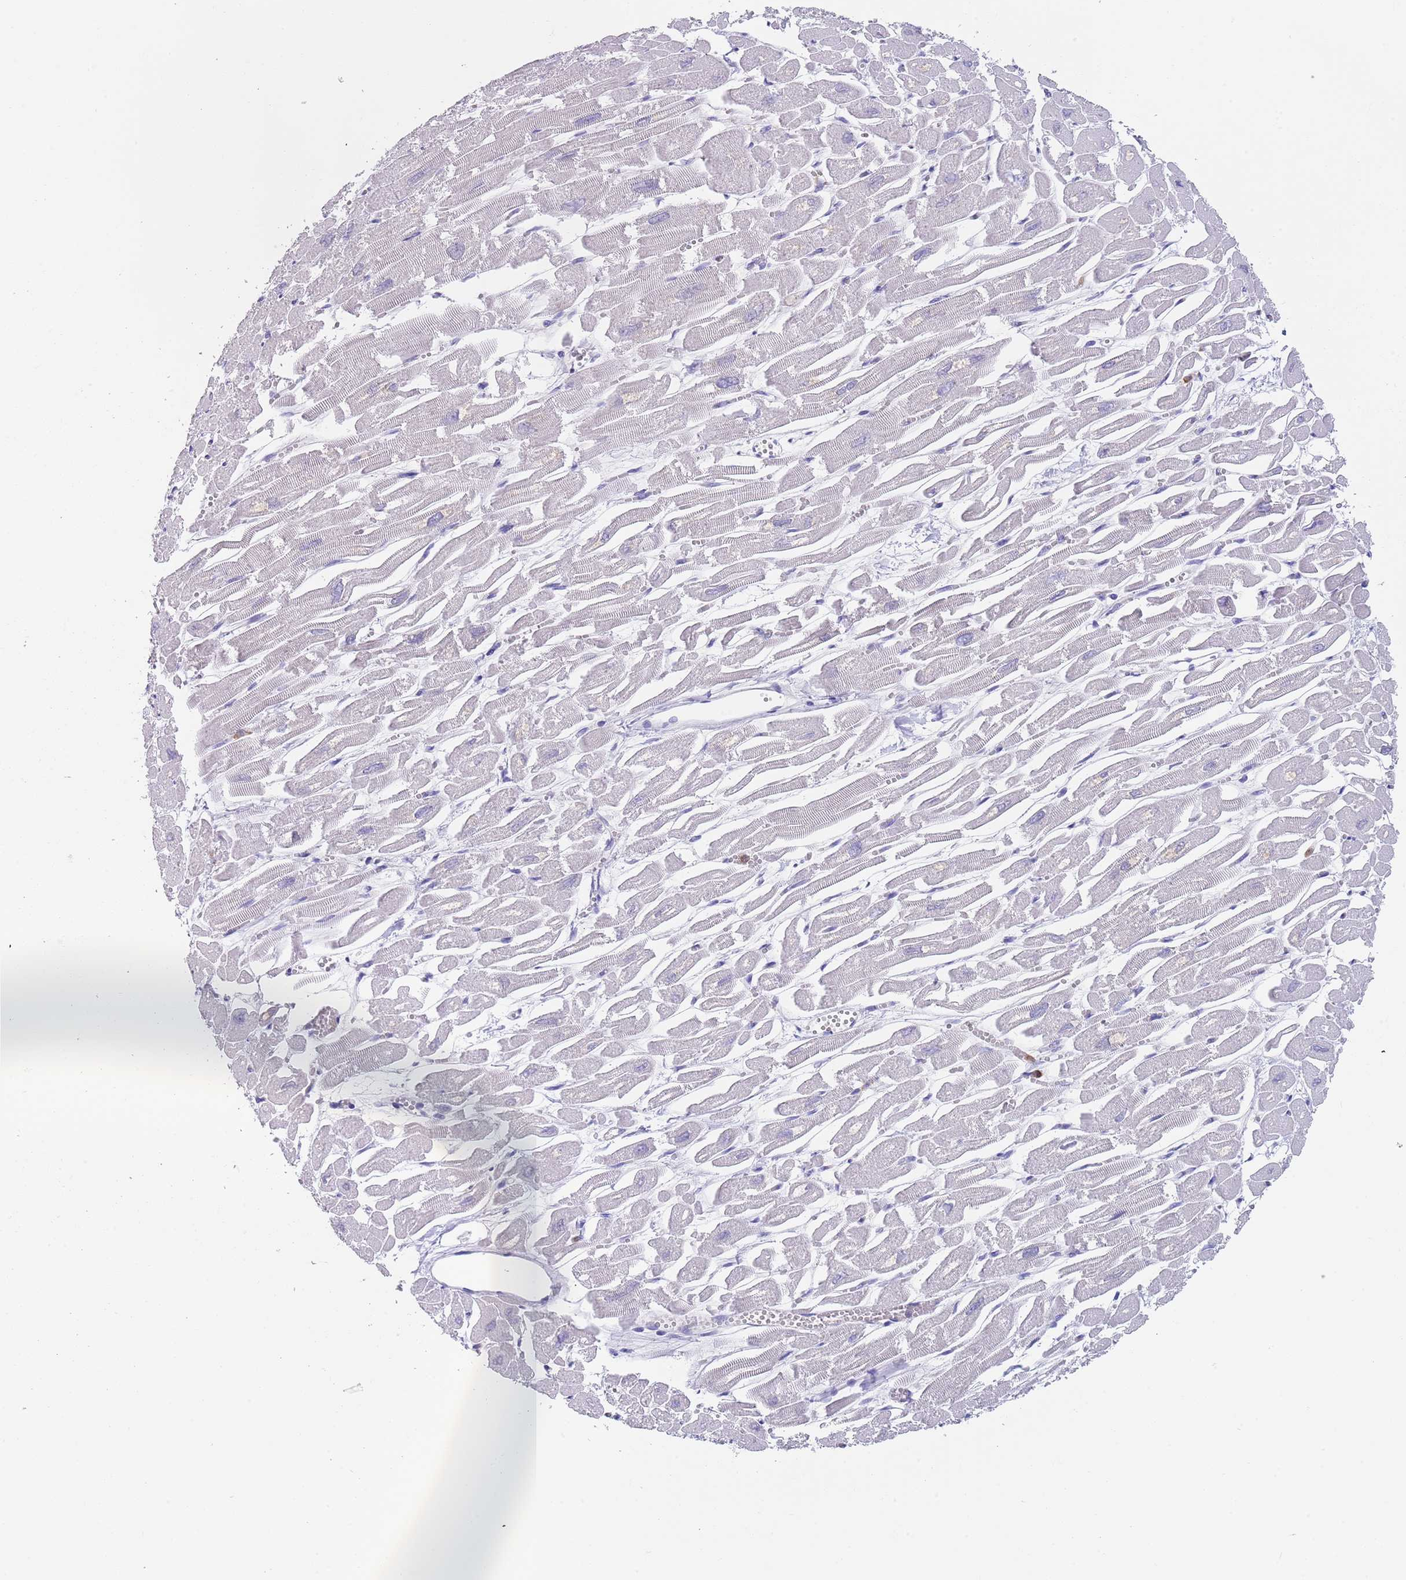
{"staining": {"intensity": "negative", "quantity": "none", "location": "none"}, "tissue": "heart muscle", "cell_type": "Cardiomyocytes", "image_type": "normal", "snomed": [{"axis": "morphology", "description": "Normal tissue, NOS"}, {"axis": "topography", "description": "Heart"}], "caption": "Protein analysis of normal heart muscle displays no significant positivity in cardiomyocytes.", "gene": "TYW1B", "patient": {"sex": "male", "age": 54}}